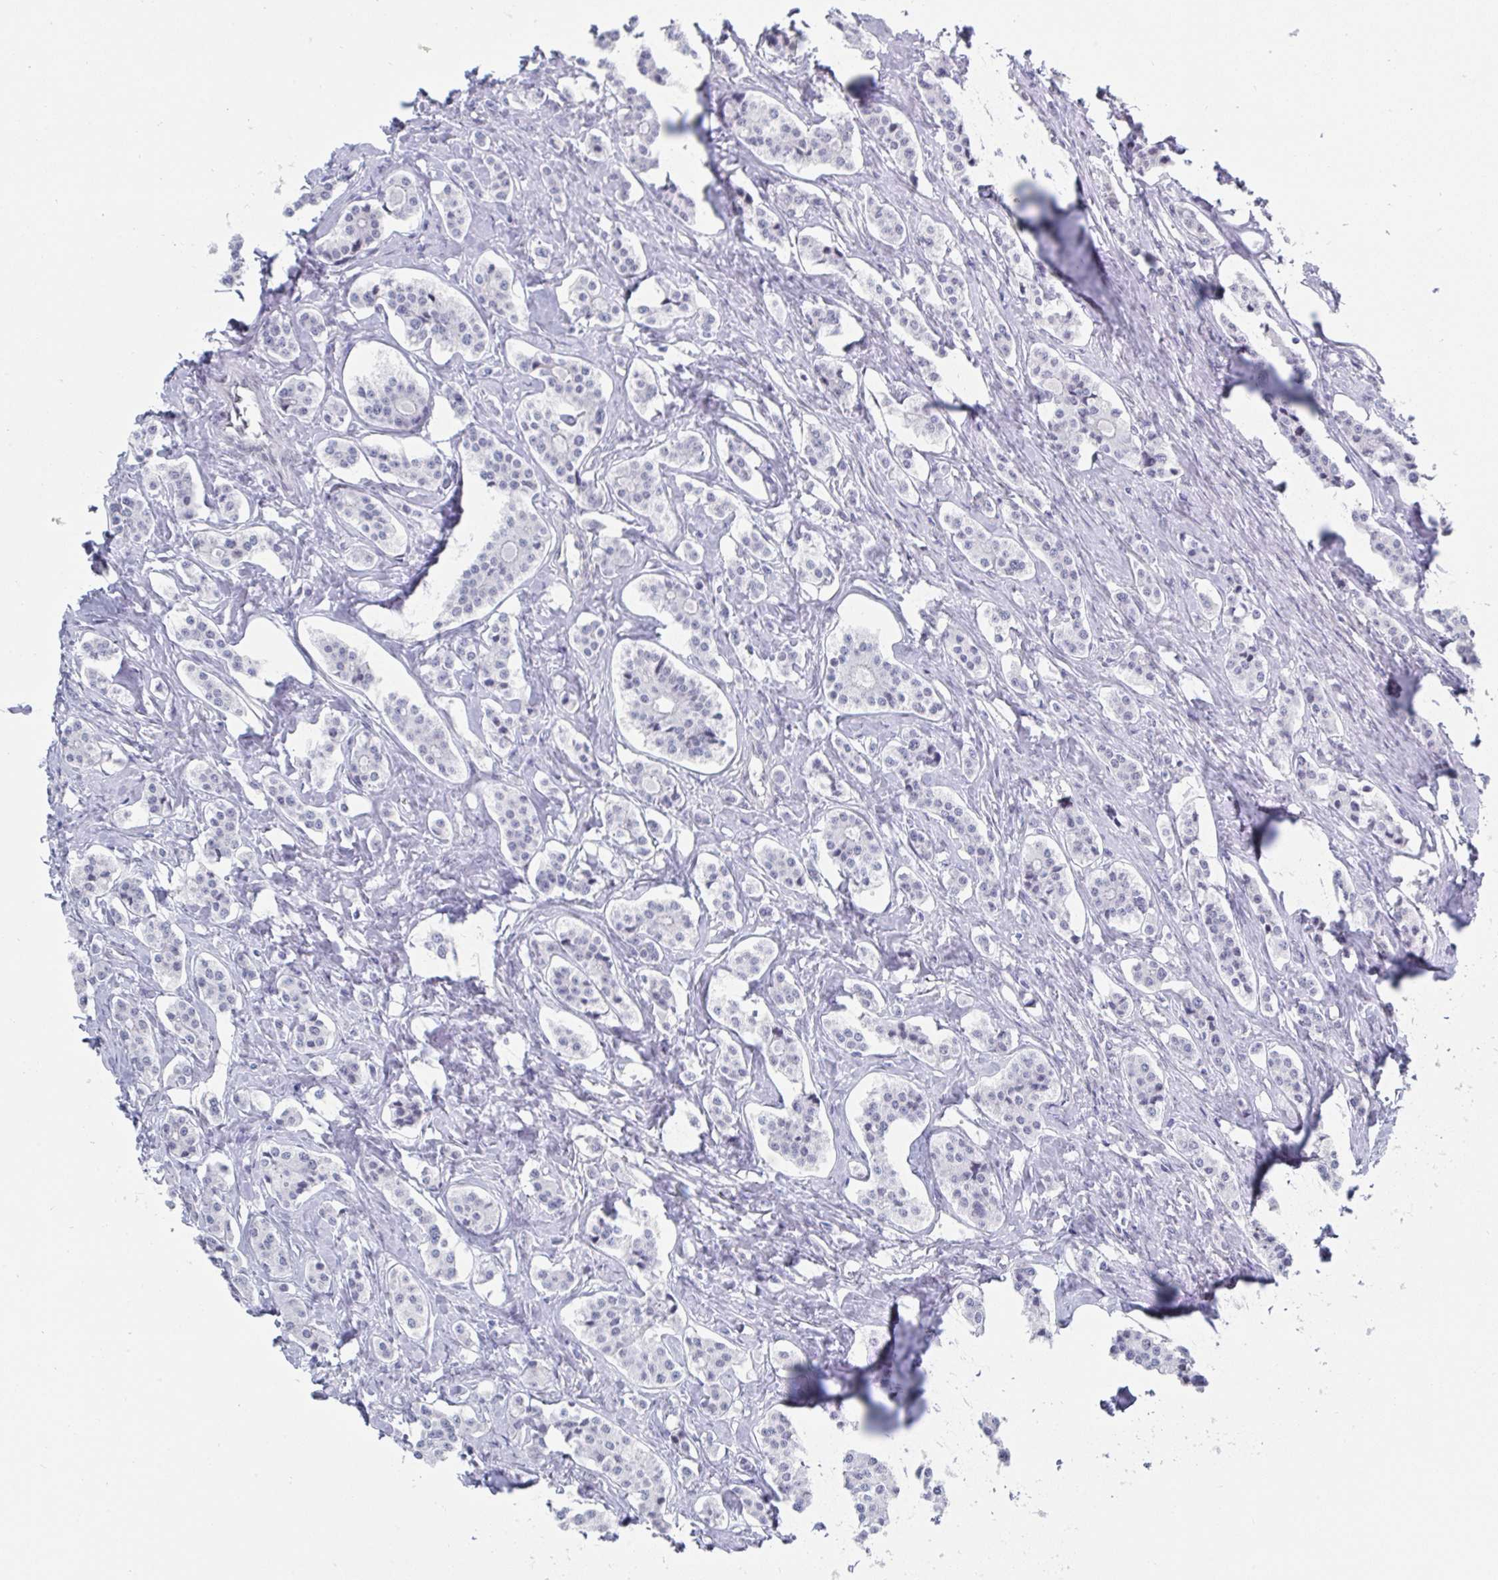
{"staining": {"intensity": "negative", "quantity": "none", "location": "none"}, "tissue": "carcinoid", "cell_type": "Tumor cells", "image_type": "cancer", "snomed": [{"axis": "morphology", "description": "Carcinoid, malignant, NOS"}, {"axis": "topography", "description": "Small intestine"}], "caption": "The image shows no significant positivity in tumor cells of carcinoid.", "gene": "MFSD4A", "patient": {"sex": "male", "age": 63}}